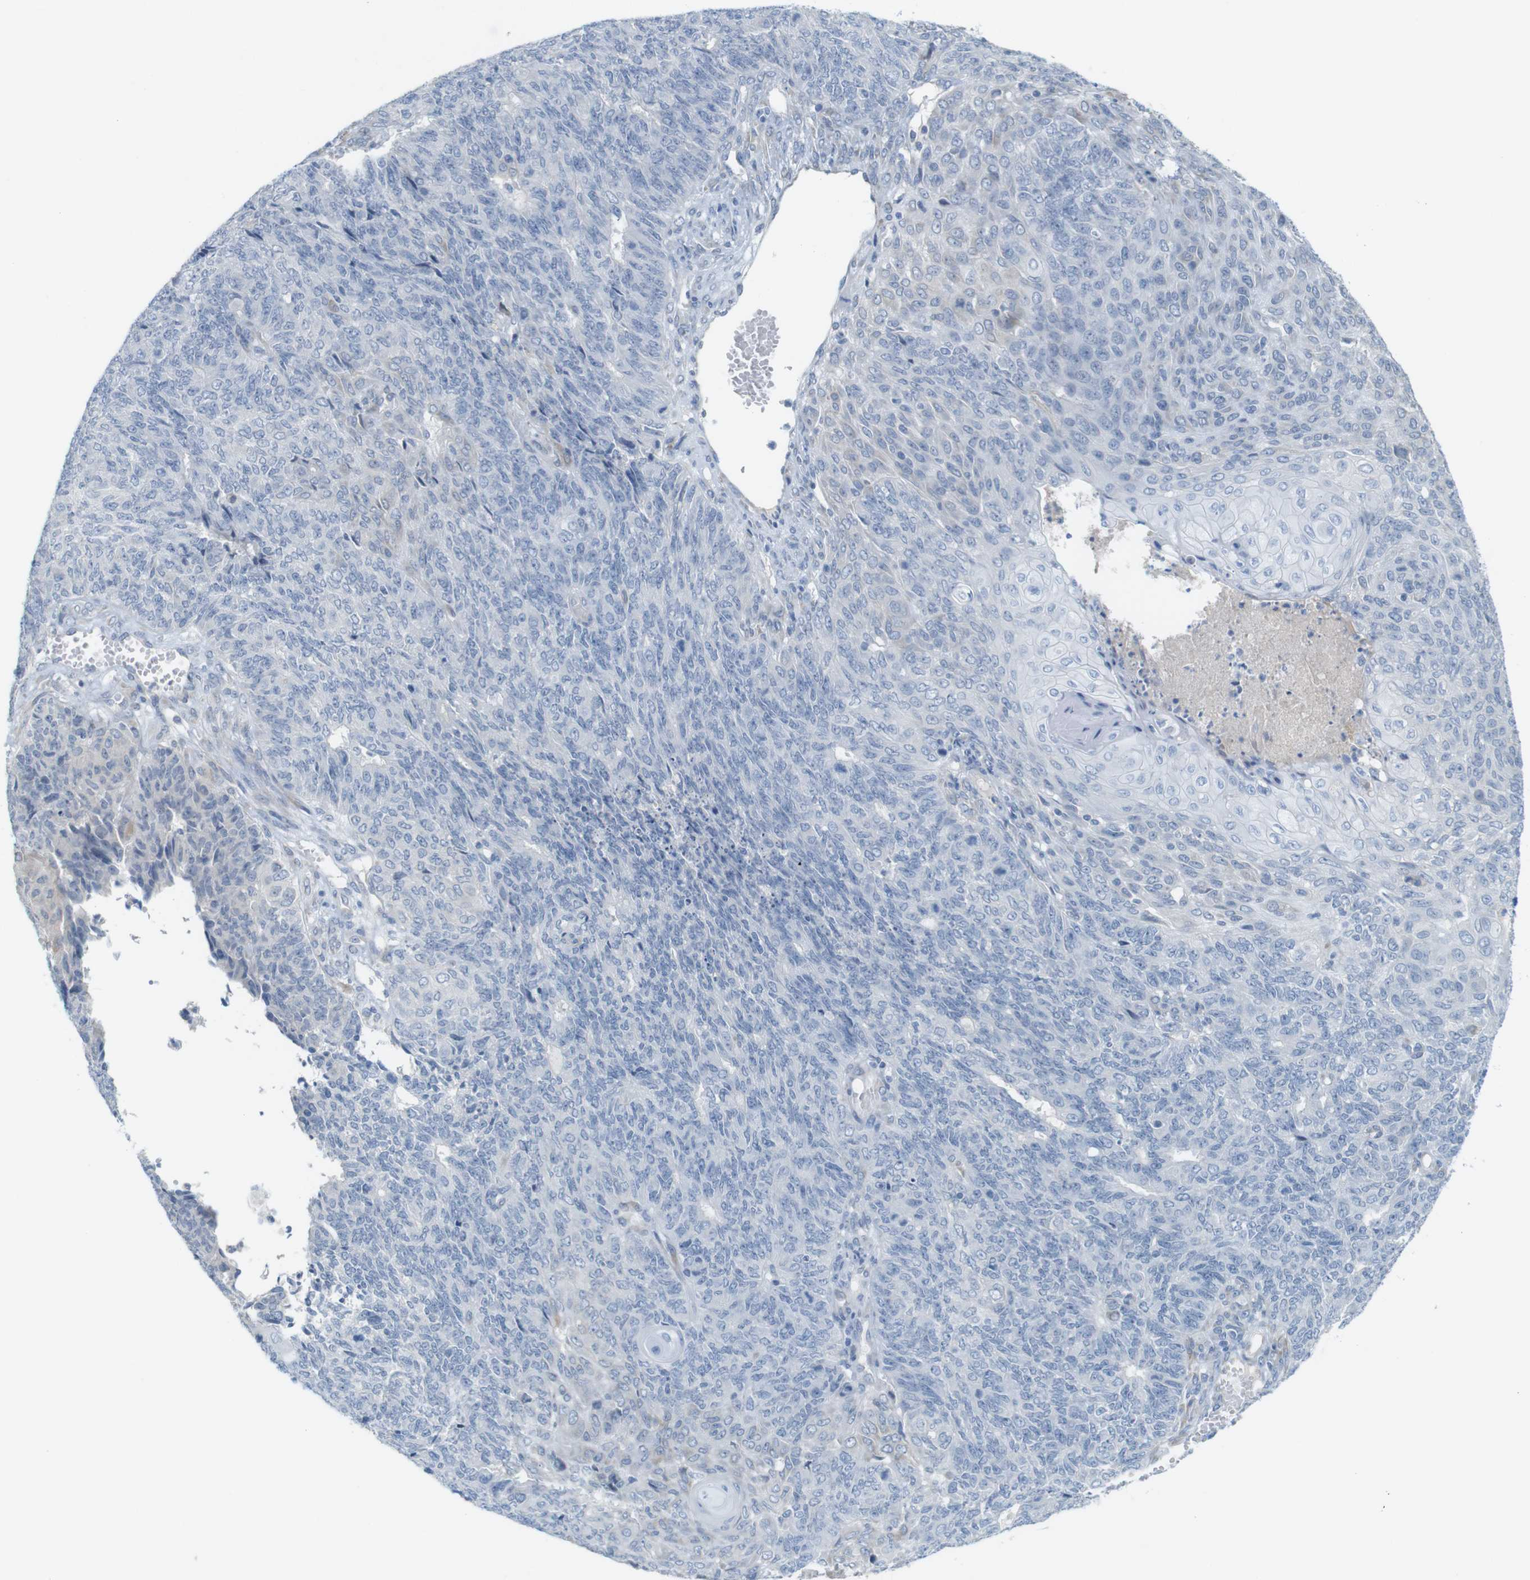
{"staining": {"intensity": "negative", "quantity": "none", "location": "none"}, "tissue": "endometrial cancer", "cell_type": "Tumor cells", "image_type": "cancer", "snomed": [{"axis": "morphology", "description": "Adenocarcinoma, NOS"}, {"axis": "topography", "description": "Endometrium"}], "caption": "Tumor cells are negative for brown protein staining in adenocarcinoma (endometrial).", "gene": "RGS9", "patient": {"sex": "female", "age": 32}}